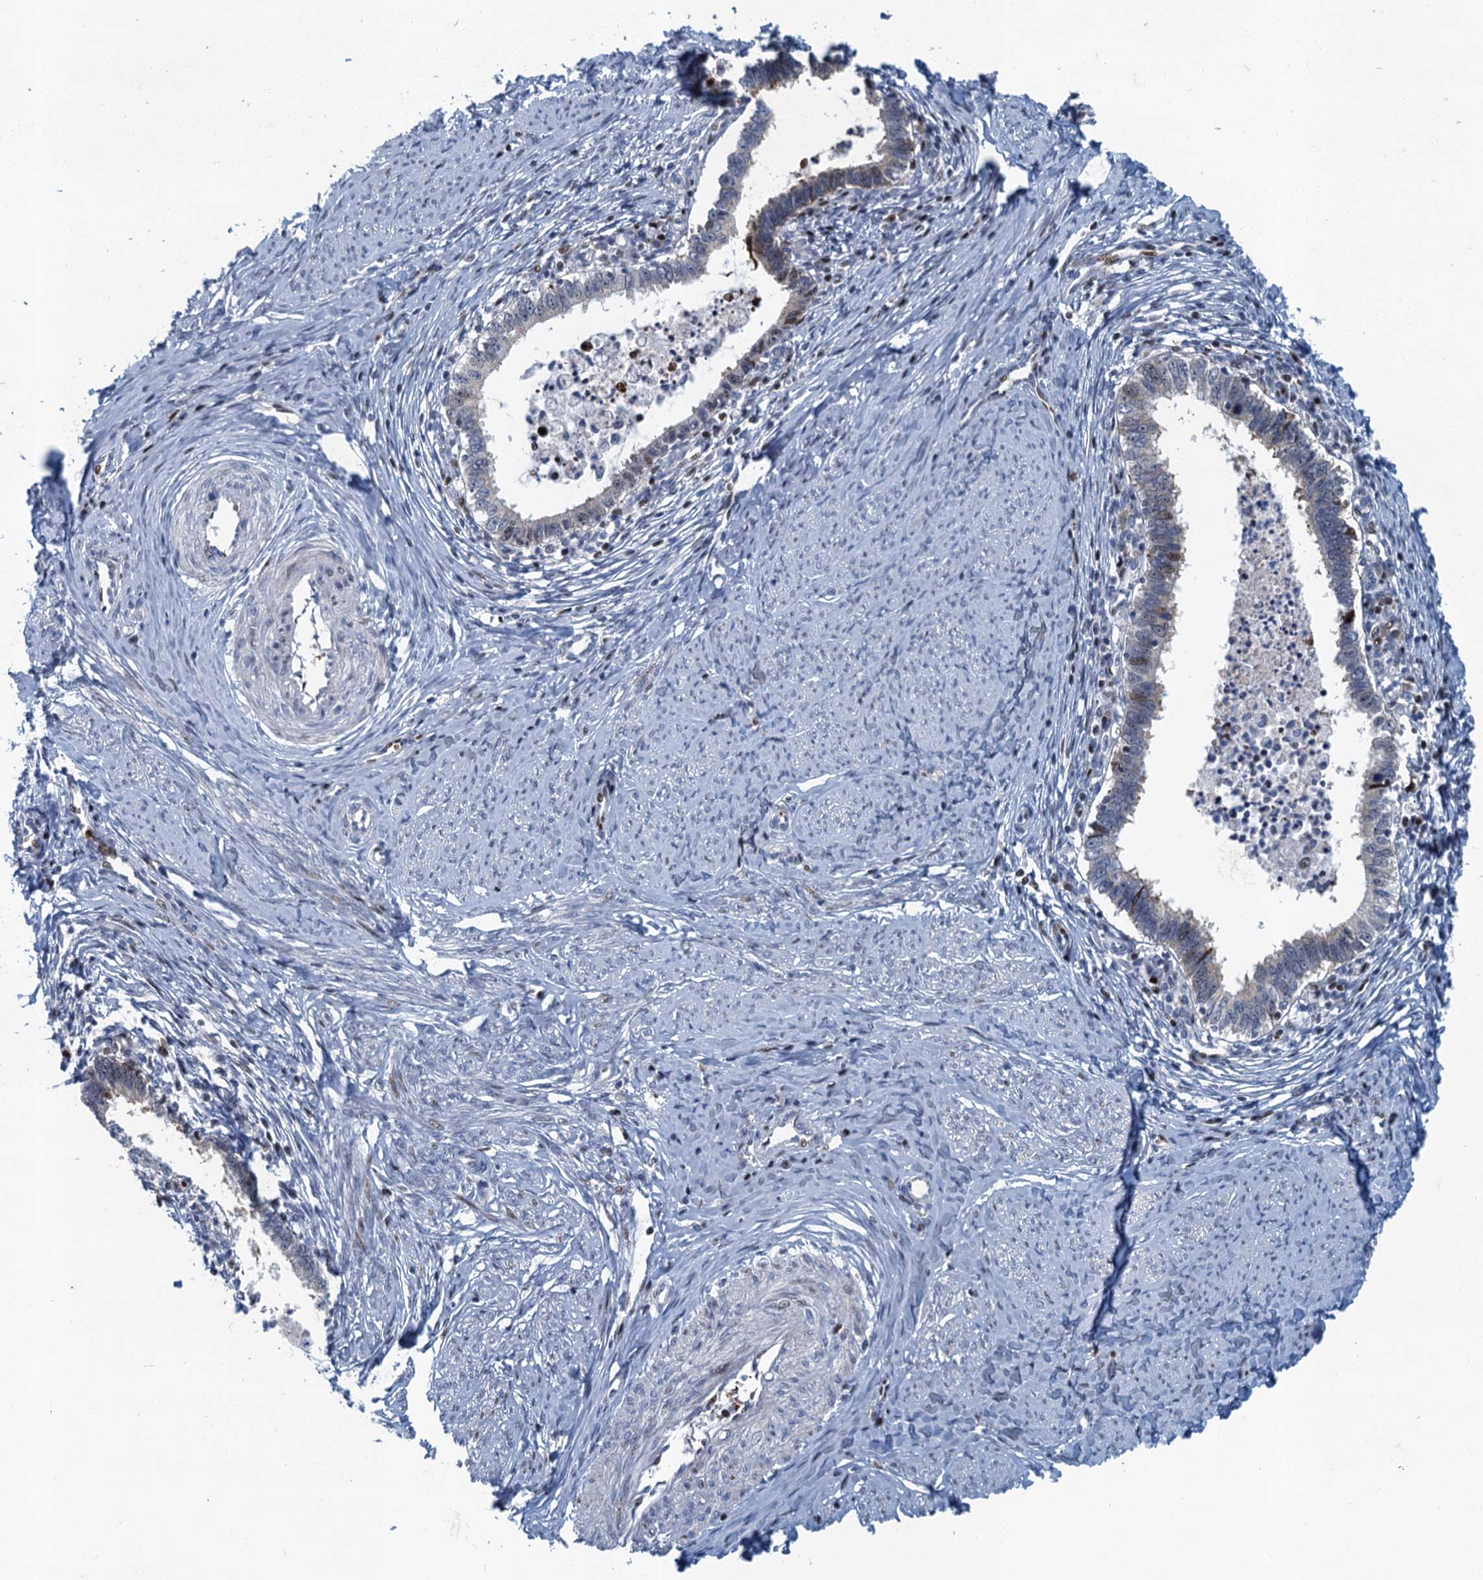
{"staining": {"intensity": "strong", "quantity": "<25%", "location": "nuclear"}, "tissue": "cervical cancer", "cell_type": "Tumor cells", "image_type": "cancer", "snomed": [{"axis": "morphology", "description": "Adenocarcinoma, NOS"}, {"axis": "topography", "description": "Cervix"}], "caption": "IHC image of human adenocarcinoma (cervical) stained for a protein (brown), which displays medium levels of strong nuclear staining in approximately <25% of tumor cells.", "gene": "ANKRD13D", "patient": {"sex": "female", "age": 36}}